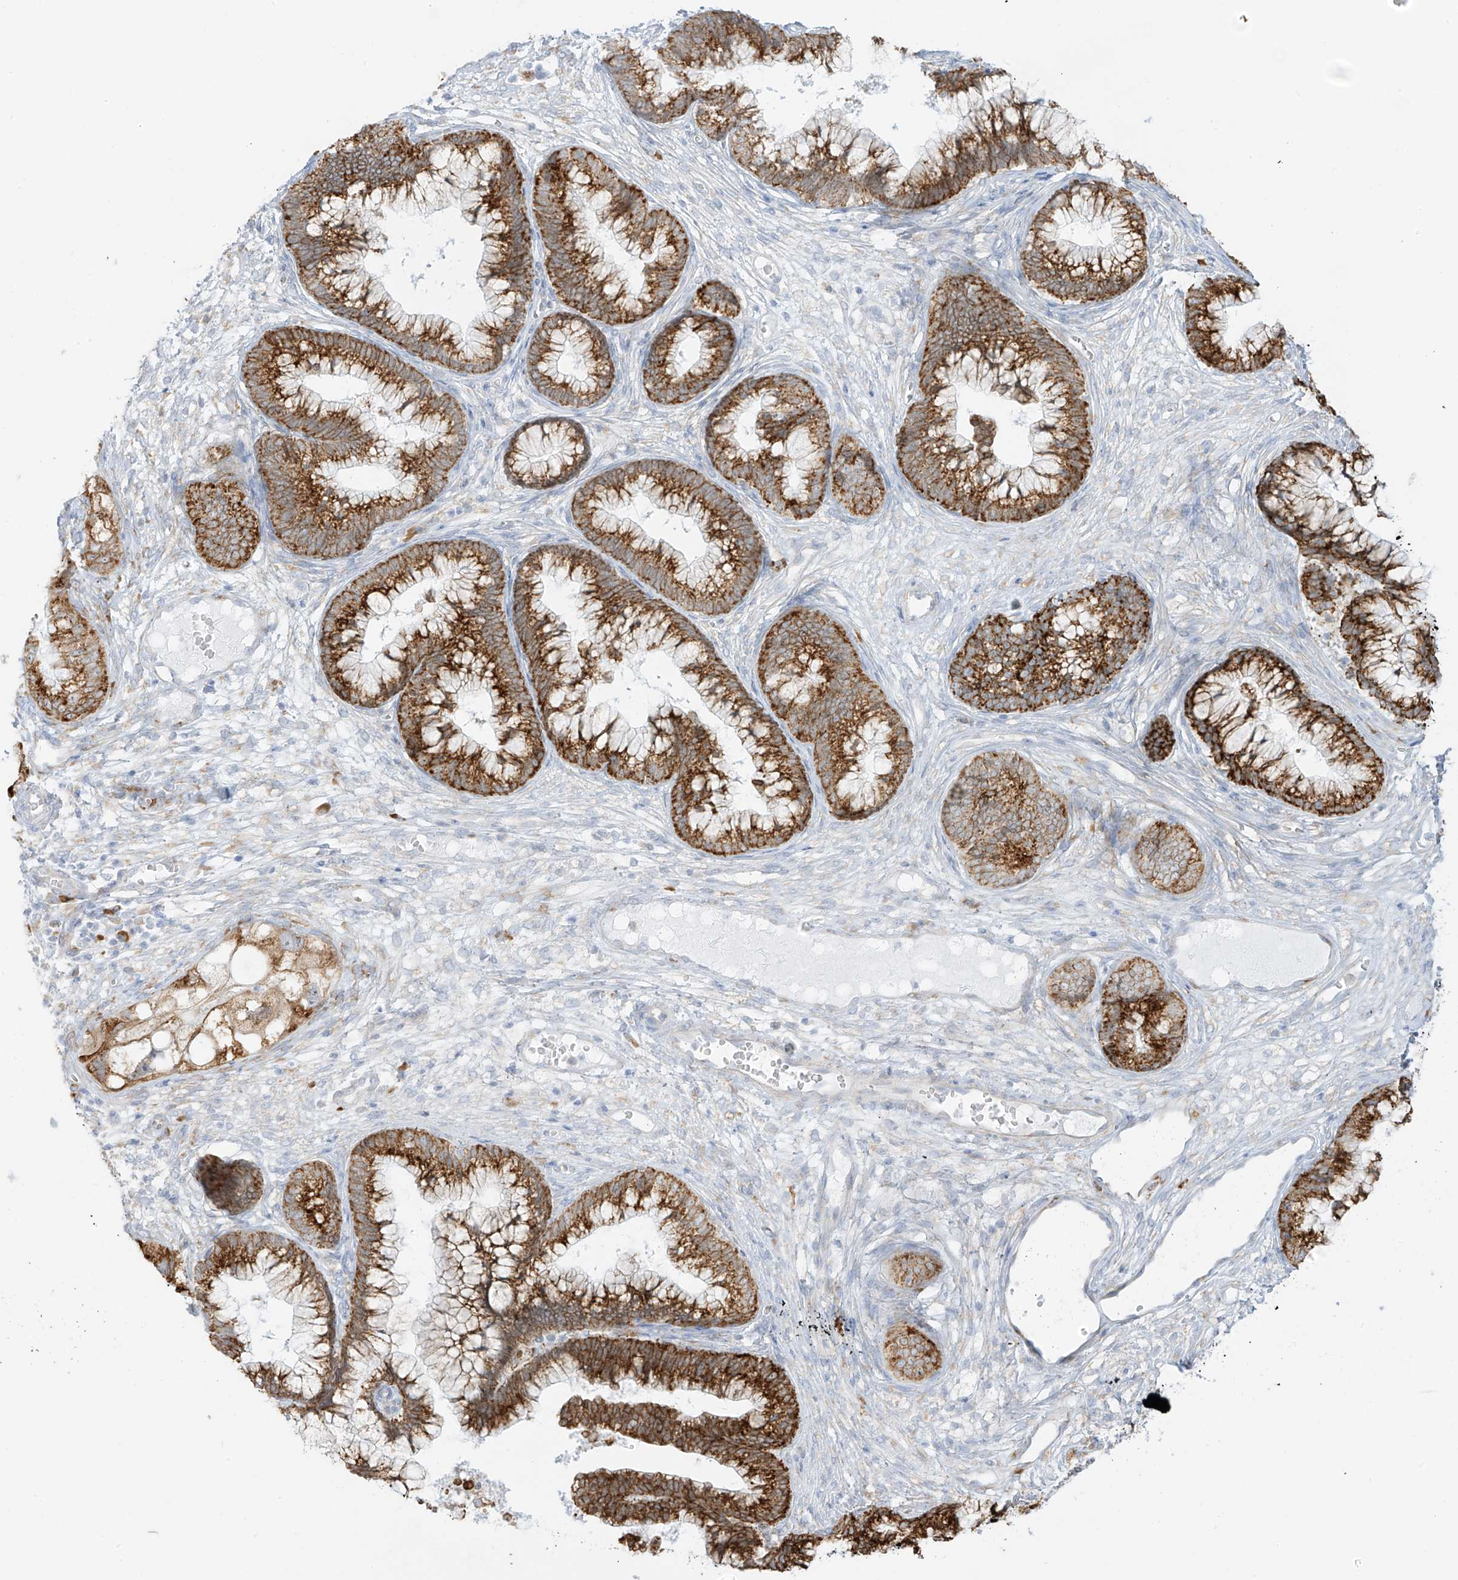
{"staining": {"intensity": "strong", "quantity": ">75%", "location": "cytoplasmic/membranous"}, "tissue": "cervical cancer", "cell_type": "Tumor cells", "image_type": "cancer", "snomed": [{"axis": "morphology", "description": "Adenocarcinoma, NOS"}, {"axis": "topography", "description": "Cervix"}], "caption": "A photomicrograph showing strong cytoplasmic/membranous positivity in about >75% of tumor cells in cervical adenocarcinoma, as visualized by brown immunohistochemical staining.", "gene": "LRRC59", "patient": {"sex": "female", "age": 44}}